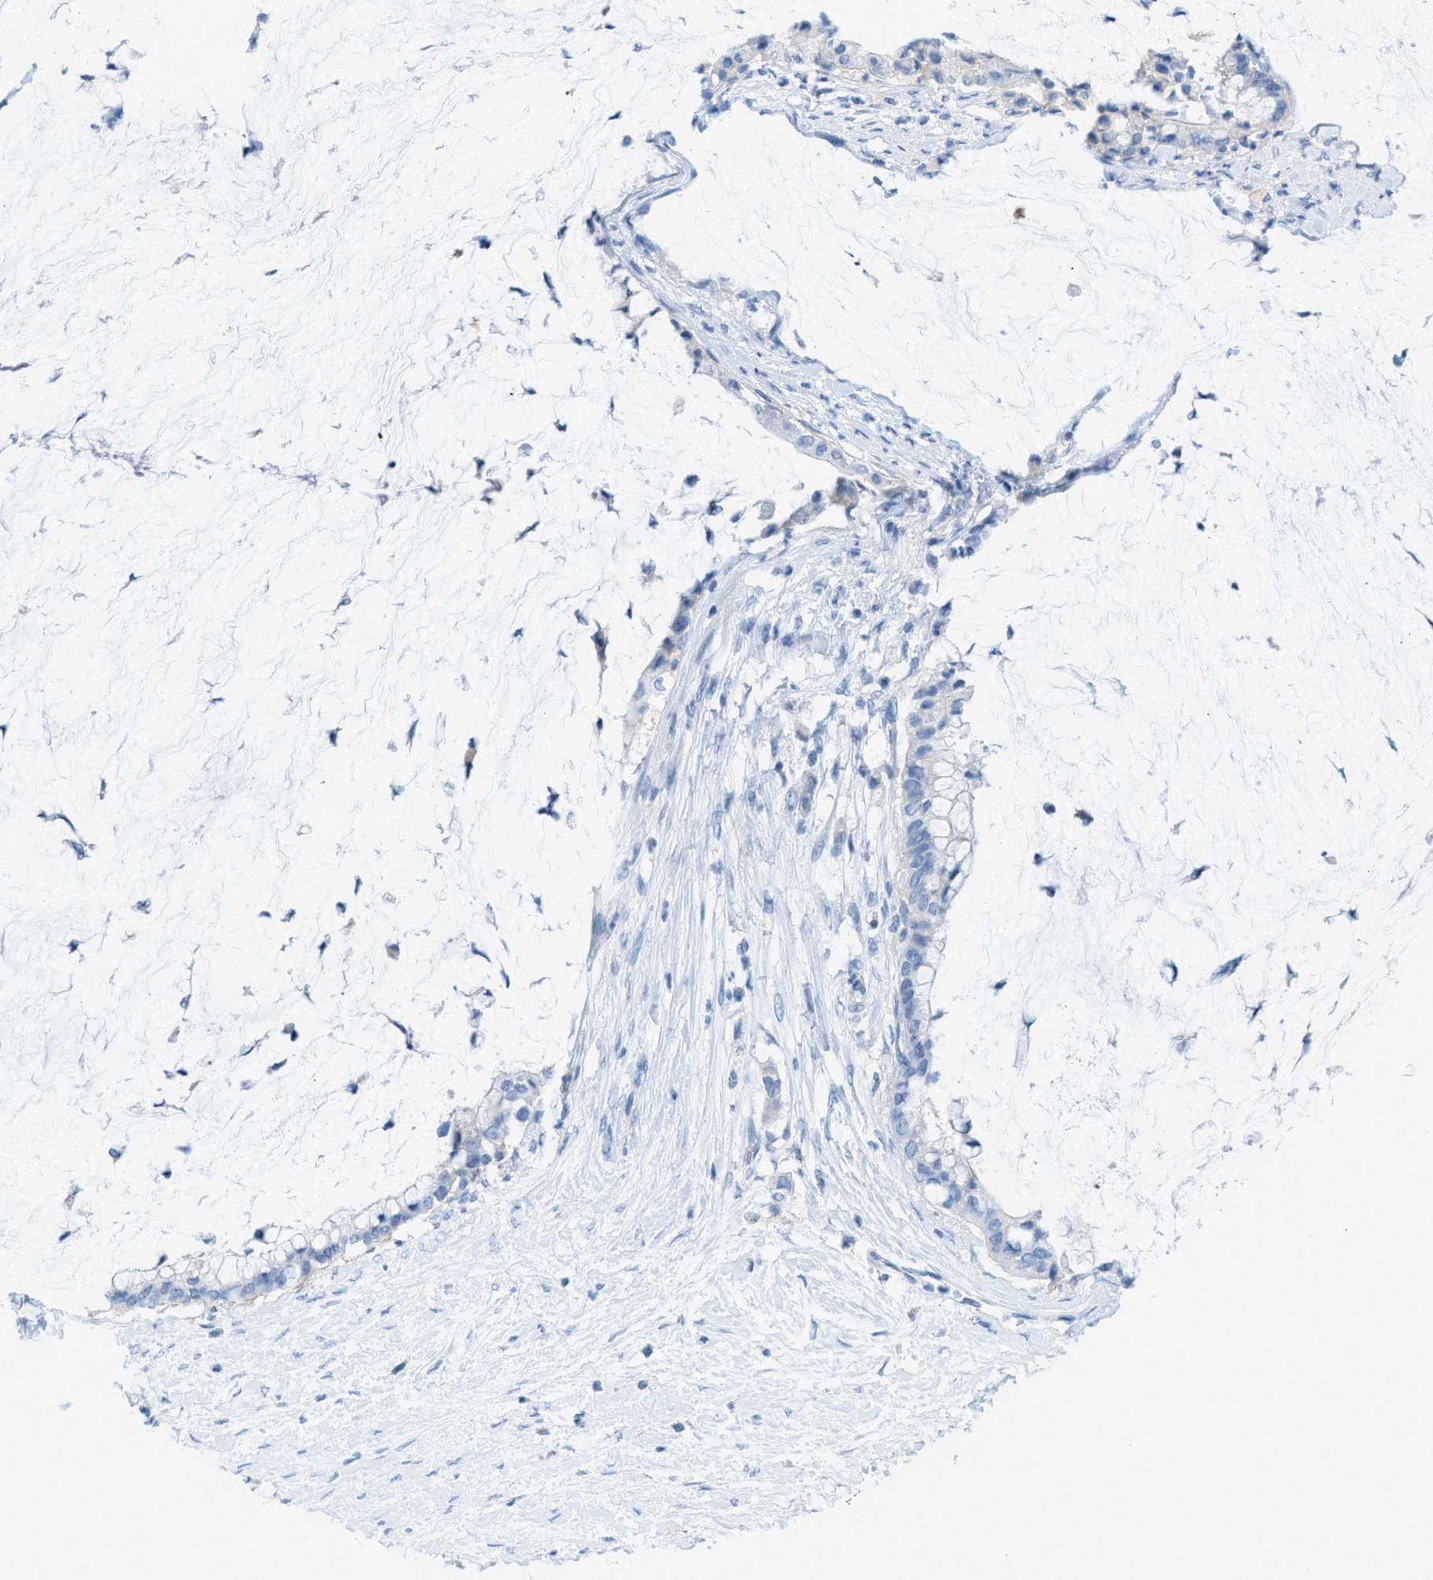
{"staining": {"intensity": "negative", "quantity": "none", "location": "none"}, "tissue": "pancreatic cancer", "cell_type": "Tumor cells", "image_type": "cancer", "snomed": [{"axis": "morphology", "description": "Adenocarcinoma, NOS"}, {"axis": "topography", "description": "Pancreas"}], "caption": "This histopathology image is of adenocarcinoma (pancreatic) stained with IHC to label a protein in brown with the nuclei are counter-stained blue. There is no positivity in tumor cells.", "gene": "SLC3A2", "patient": {"sex": "male", "age": 41}}